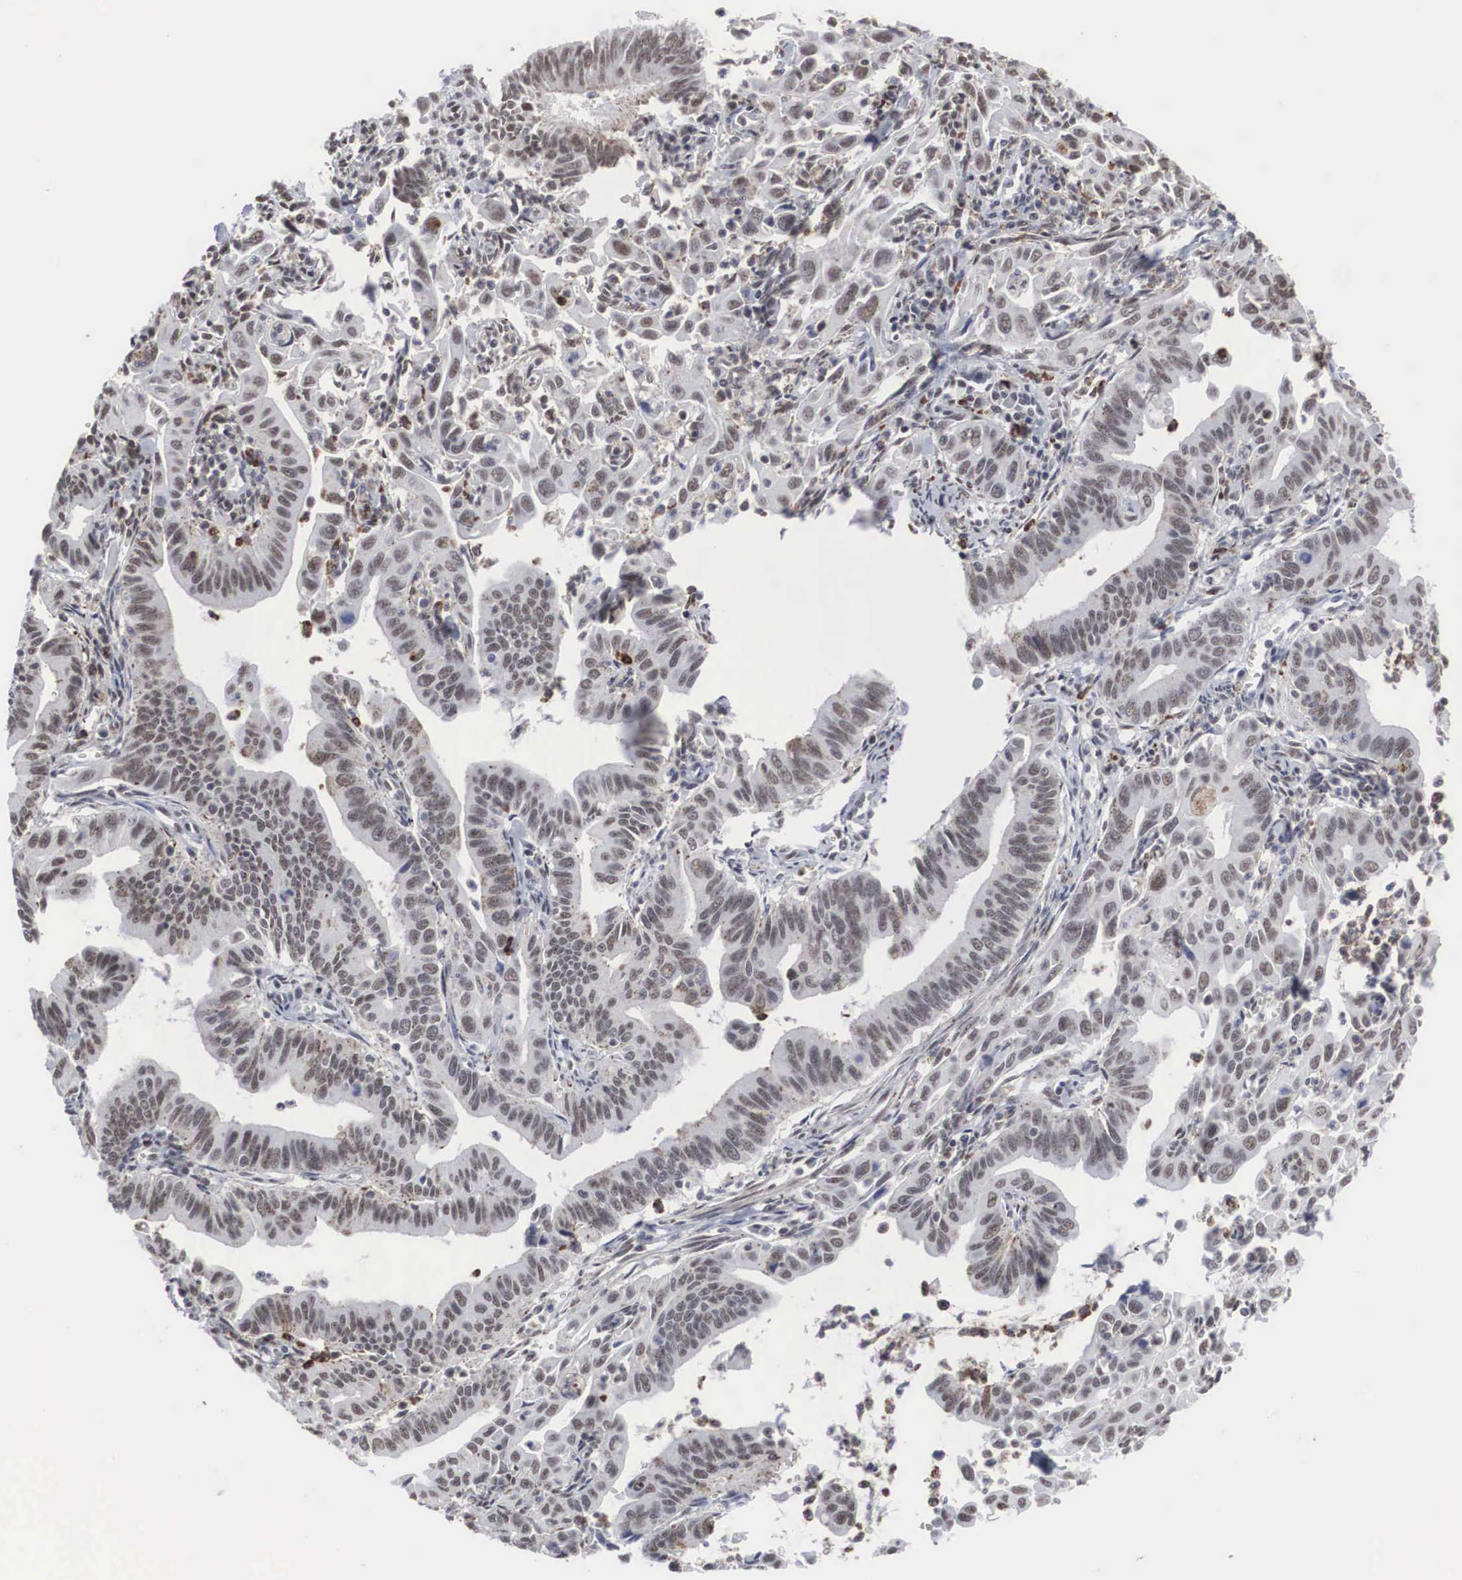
{"staining": {"intensity": "weak", "quantity": "25%-75%", "location": "nuclear"}, "tissue": "cervical cancer", "cell_type": "Tumor cells", "image_type": "cancer", "snomed": [{"axis": "morphology", "description": "Normal tissue, NOS"}, {"axis": "morphology", "description": "Adenocarcinoma, NOS"}, {"axis": "topography", "description": "Cervix"}], "caption": "Protein analysis of cervical cancer (adenocarcinoma) tissue shows weak nuclear positivity in about 25%-75% of tumor cells.", "gene": "AUTS2", "patient": {"sex": "female", "age": 34}}